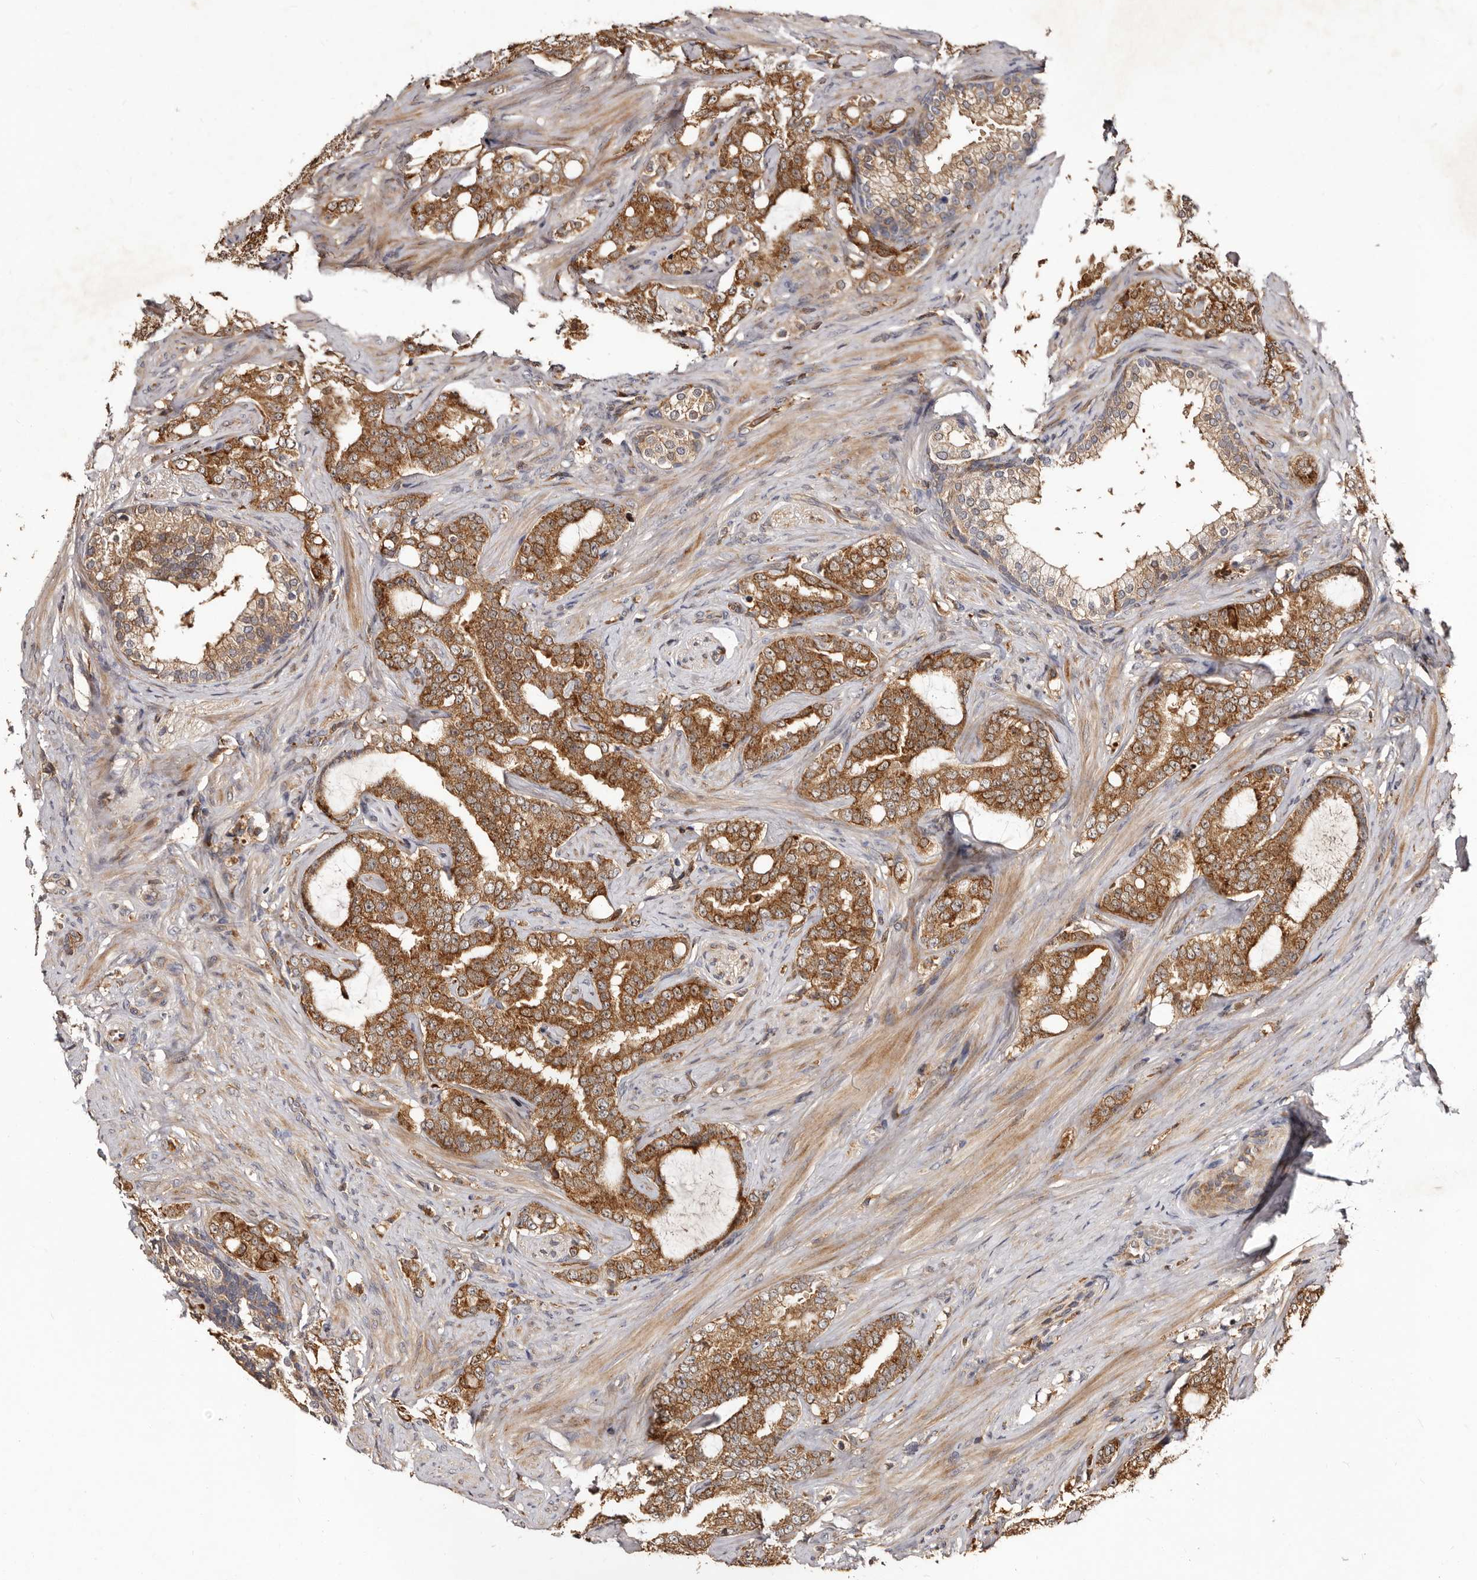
{"staining": {"intensity": "moderate", "quantity": ">75%", "location": "cytoplasmic/membranous"}, "tissue": "prostate cancer", "cell_type": "Tumor cells", "image_type": "cancer", "snomed": [{"axis": "morphology", "description": "Adenocarcinoma, High grade"}, {"axis": "topography", "description": "Prostate"}], "caption": "Tumor cells display medium levels of moderate cytoplasmic/membranous positivity in approximately >75% of cells in prostate cancer (adenocarcinoma (high-grade)). (brown staining indicates protein expression, while blue staining denotes nuclei).", "gene": "BAX", "patient": {"sex": "male", "age": 64}}